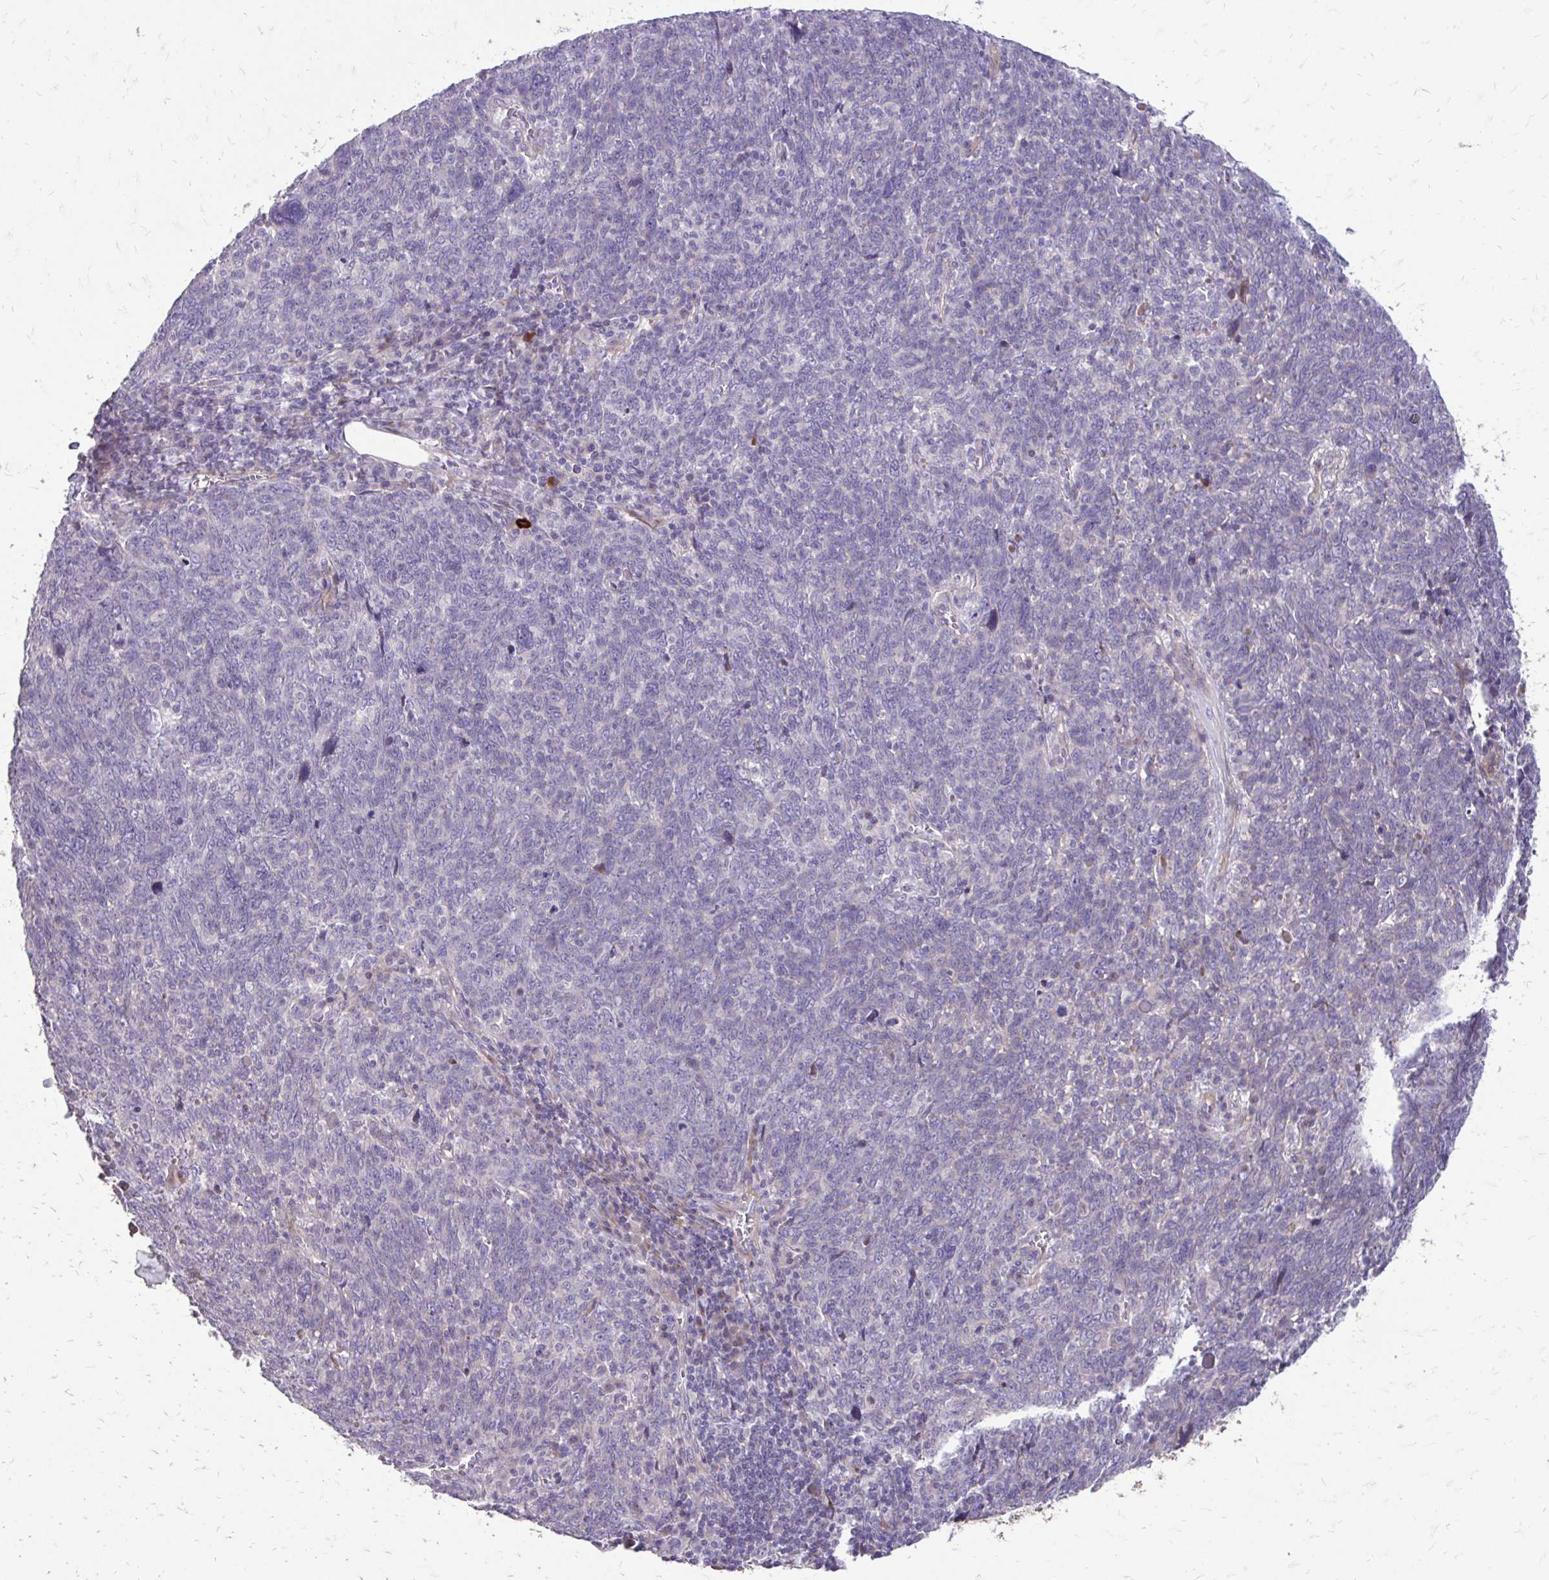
{"staining": {"intensity": "negative", "quantity": "none", "location": "none"}, "tissue": "lung cancer", "cell_type": "Tumor cells", "image_type": "cancer", "snomed": [{"axis": "morphology", "description": "Squamous cell carcinoma, NOS"}, {"axis": "topography", "description": "Lung"}], "caption": "Immunohistochemistry (IHC) photomicrograph of neoplastic tissue: lung cancer (squamous cell carcinoma) stained with DAB demonstrates no significant protein expression in tumor cells. (Immunohistochemistry (IHC), brightfield microscopy, high magnification).", "gene": "MYORG", "patient": {"sex": "female", "age": 72}}